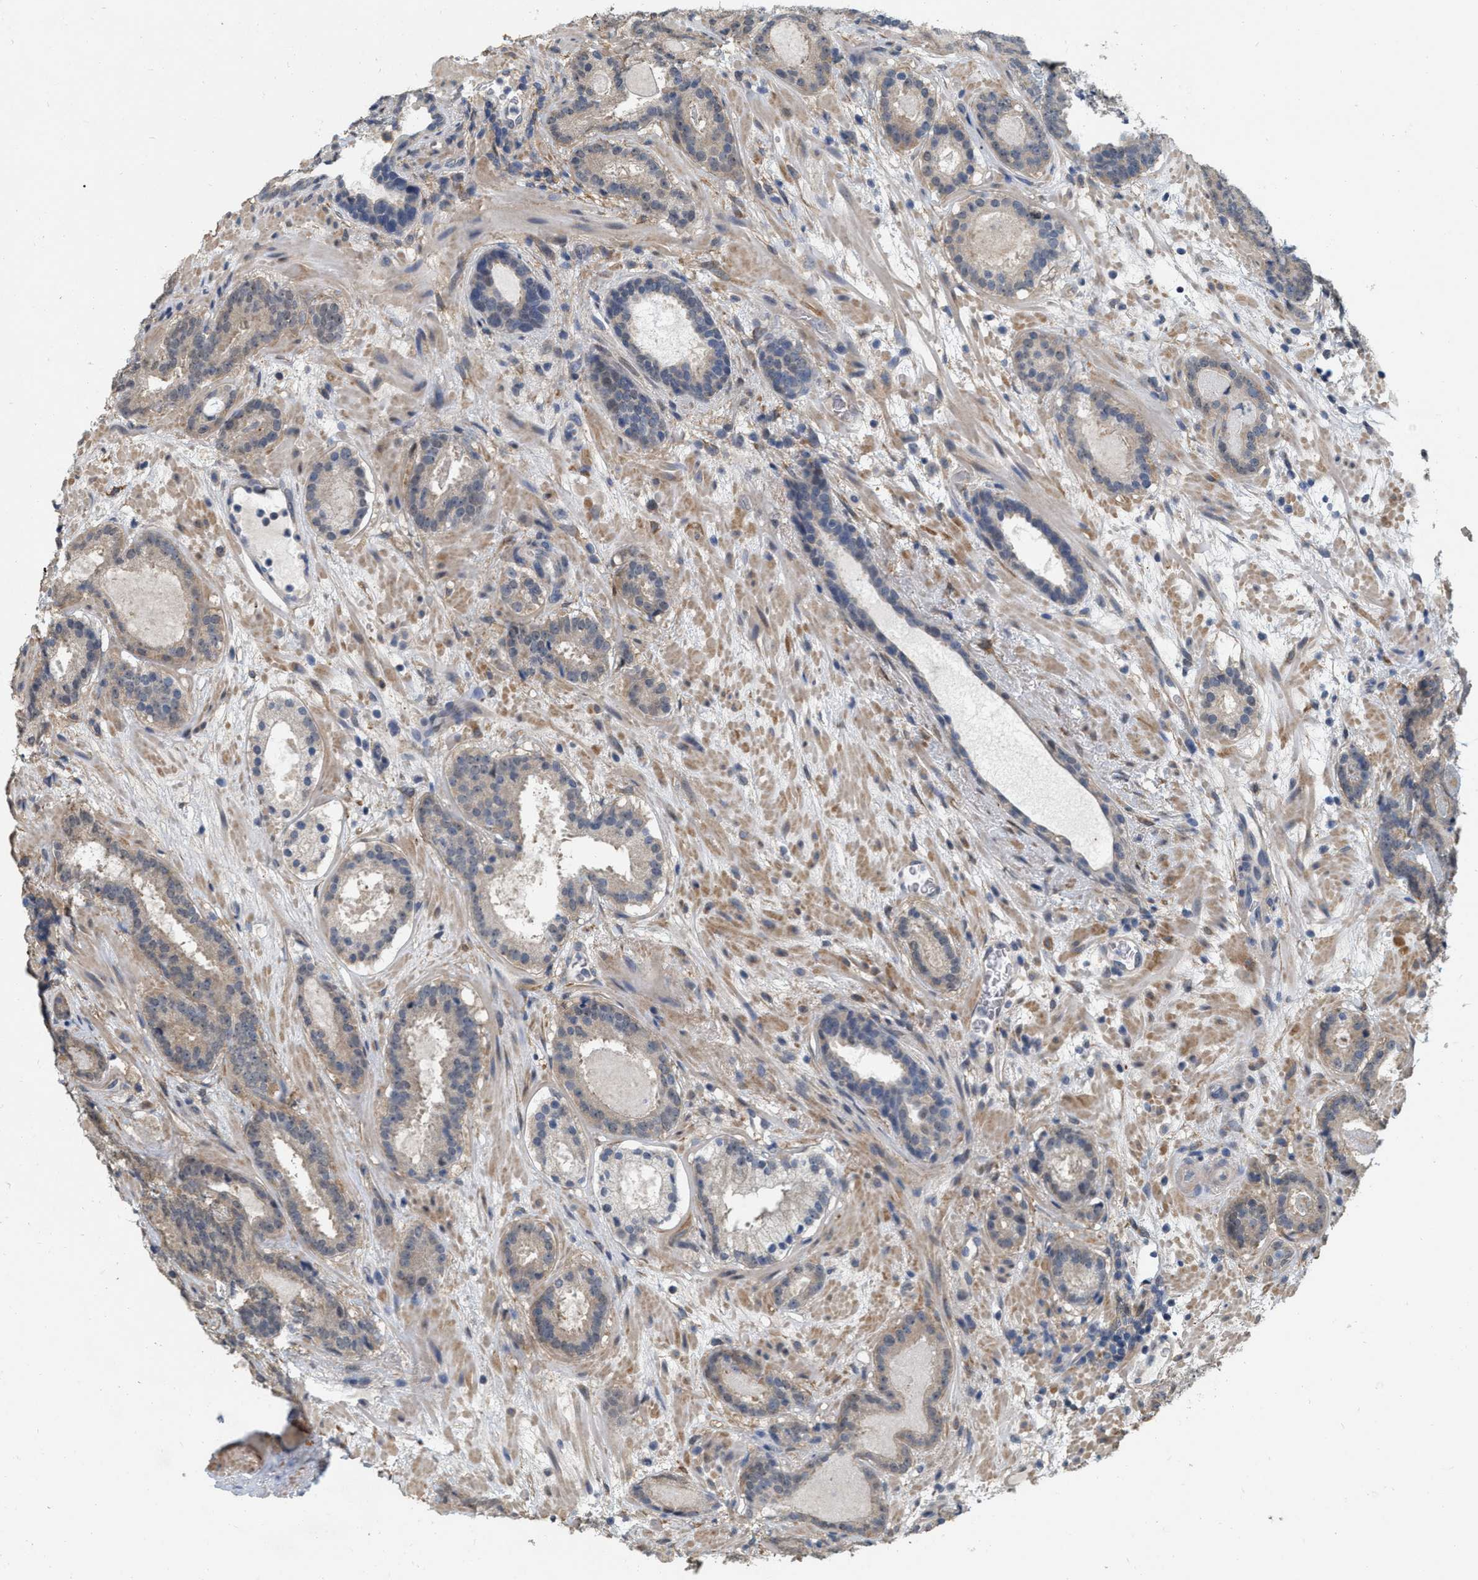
{"staining": {"intensity": "negative", "quantity": "none", "location": "none"}, "tissue": "prostate cancer", "cell_type": "Tumor cells", "image_type": "cancer", "snomed": [{"axis": "morphology", "description": "Adenocarcinoma, Low grade"}, {"axis": "topography", "description": "Prostate"}], "caption": "Tumor cells are negative for protein expression in human prostate cancer.", "gene": "RUVBL1", "patient": {"sex": "male", "age": 69}}